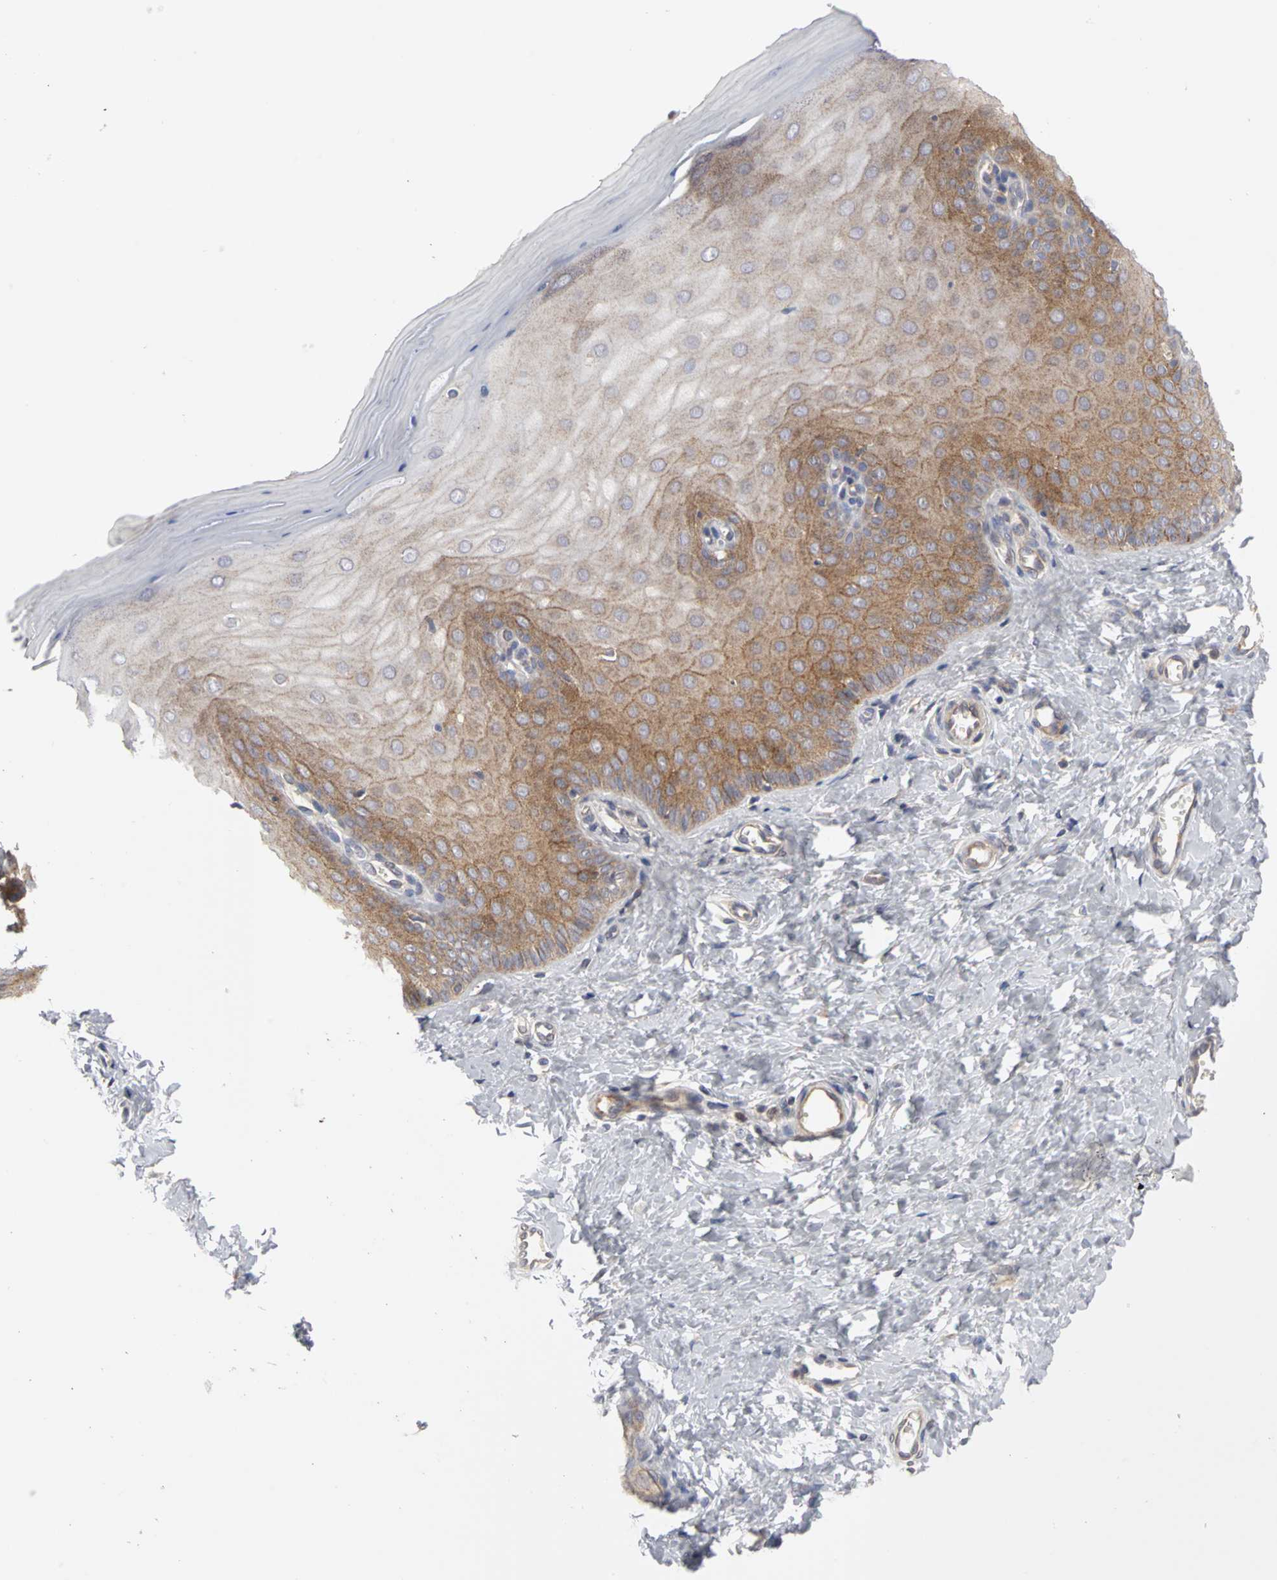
{"staining": {"intensity": "moderate", "quantity": ">75%", "location": "cytoplasmic/membranous"}, "tissue": "cervix", "cell_type": "Glandular cells", "image_type": "normal", "snomed": [{"axis": "morphology", "description": "Normal tissue, NOS"}, {"axis": "topography", "description": "Cervix"}], "caption": "This is an image of immunohistochemistry staining of benign cervix, which shows moderate positivity in the cytoplasmic/membranous of glandular cells.", "gene": "IRAK1", "patient": {"sex": "female", "age": 55}}